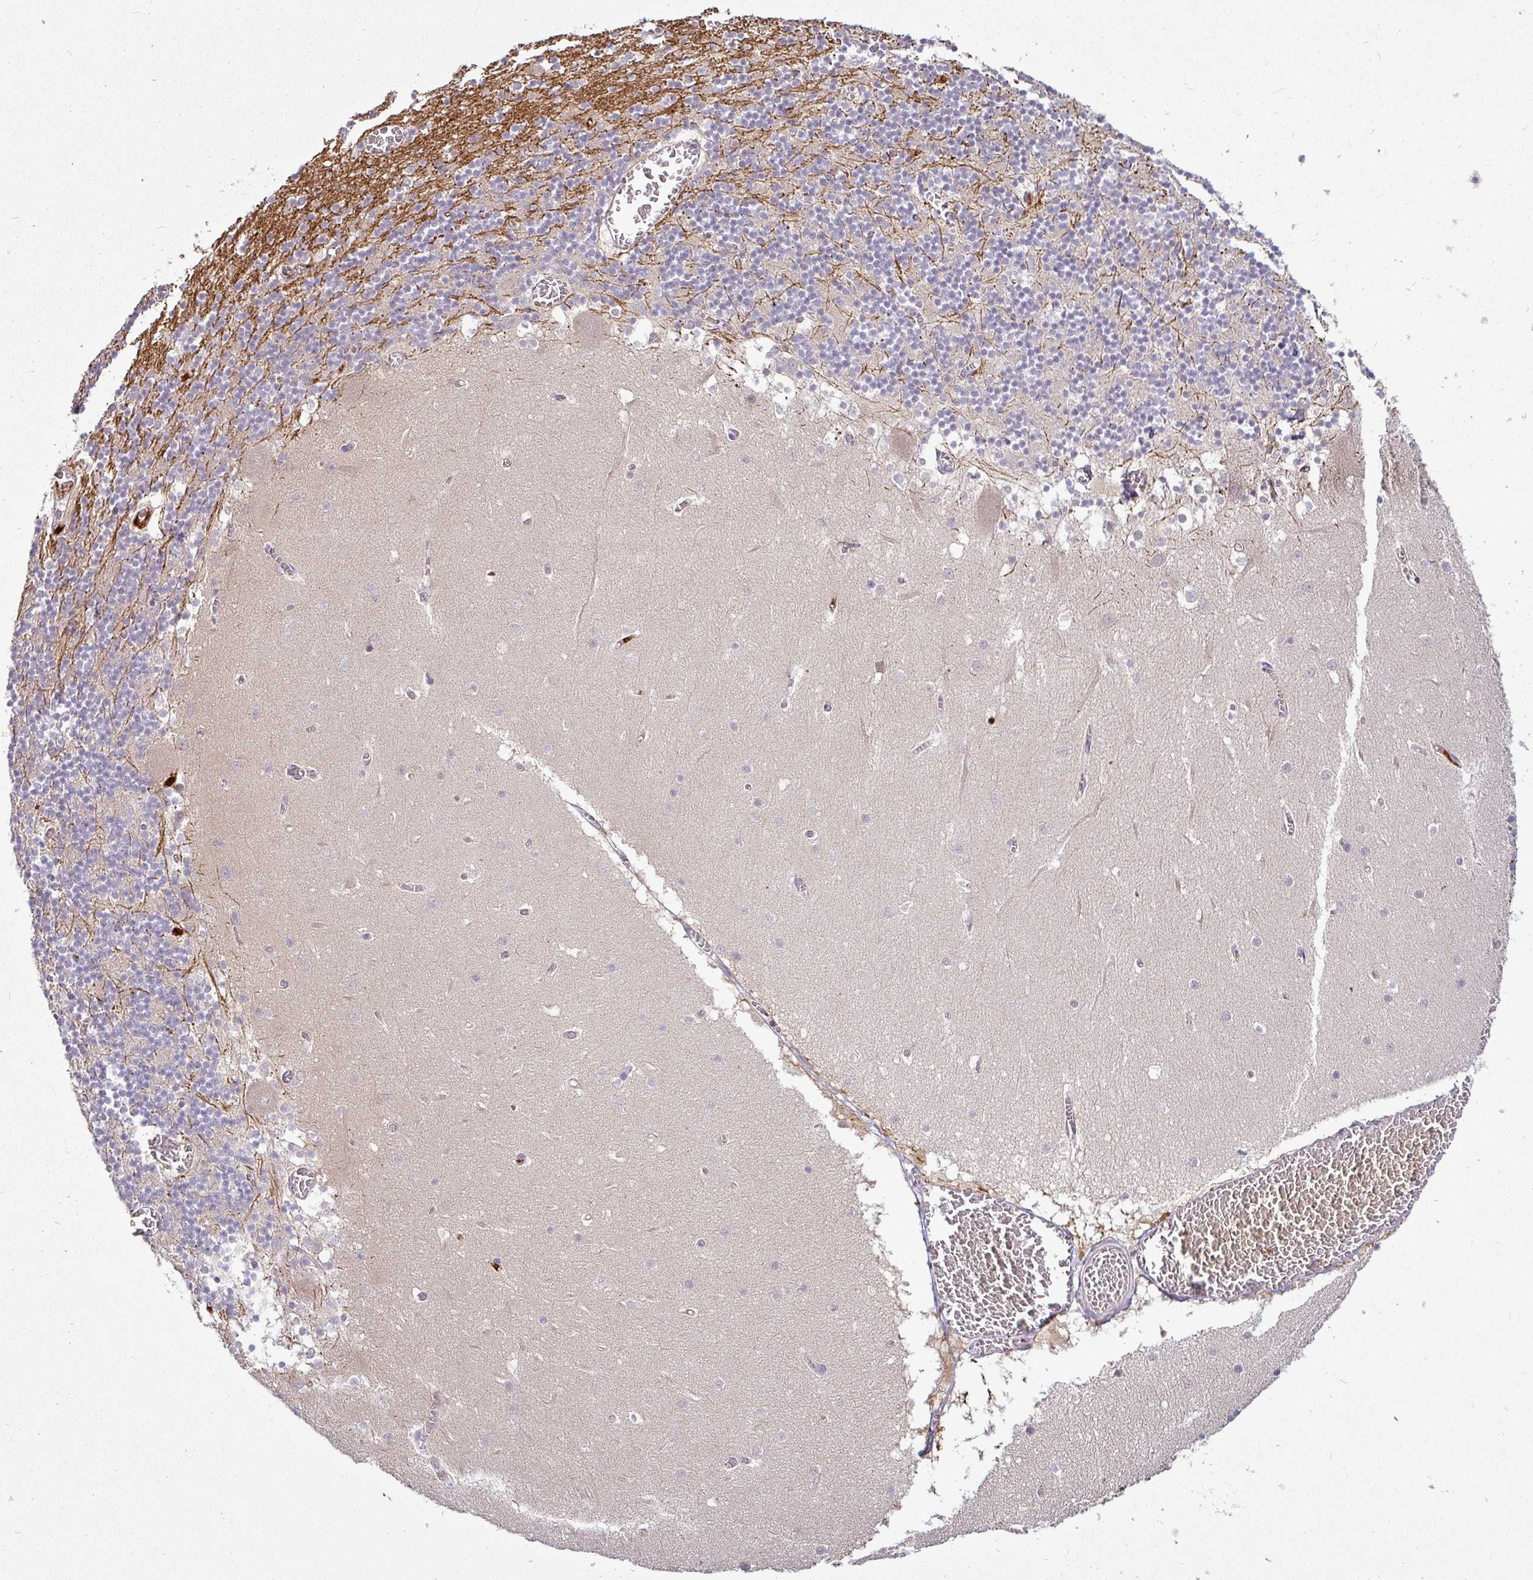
{"staining": {"intensity": "negative", "quantity": "none", "location": "none"}, "tissue": "cerebellum", "cell_type": "Cells in granular layer", "image_type": "normal", "snomed": [{"axis": "morphology", "description": "Normal tissue, NOS"}, {"axis": "topography", "description": "Cerebellum"}], "caption": "DAB immunohistochemical staining of normal cerebellum shows no significant staining in cells in granular layer.", "gene": "APOM", "patient": {"sex": "female", "age": 28}}